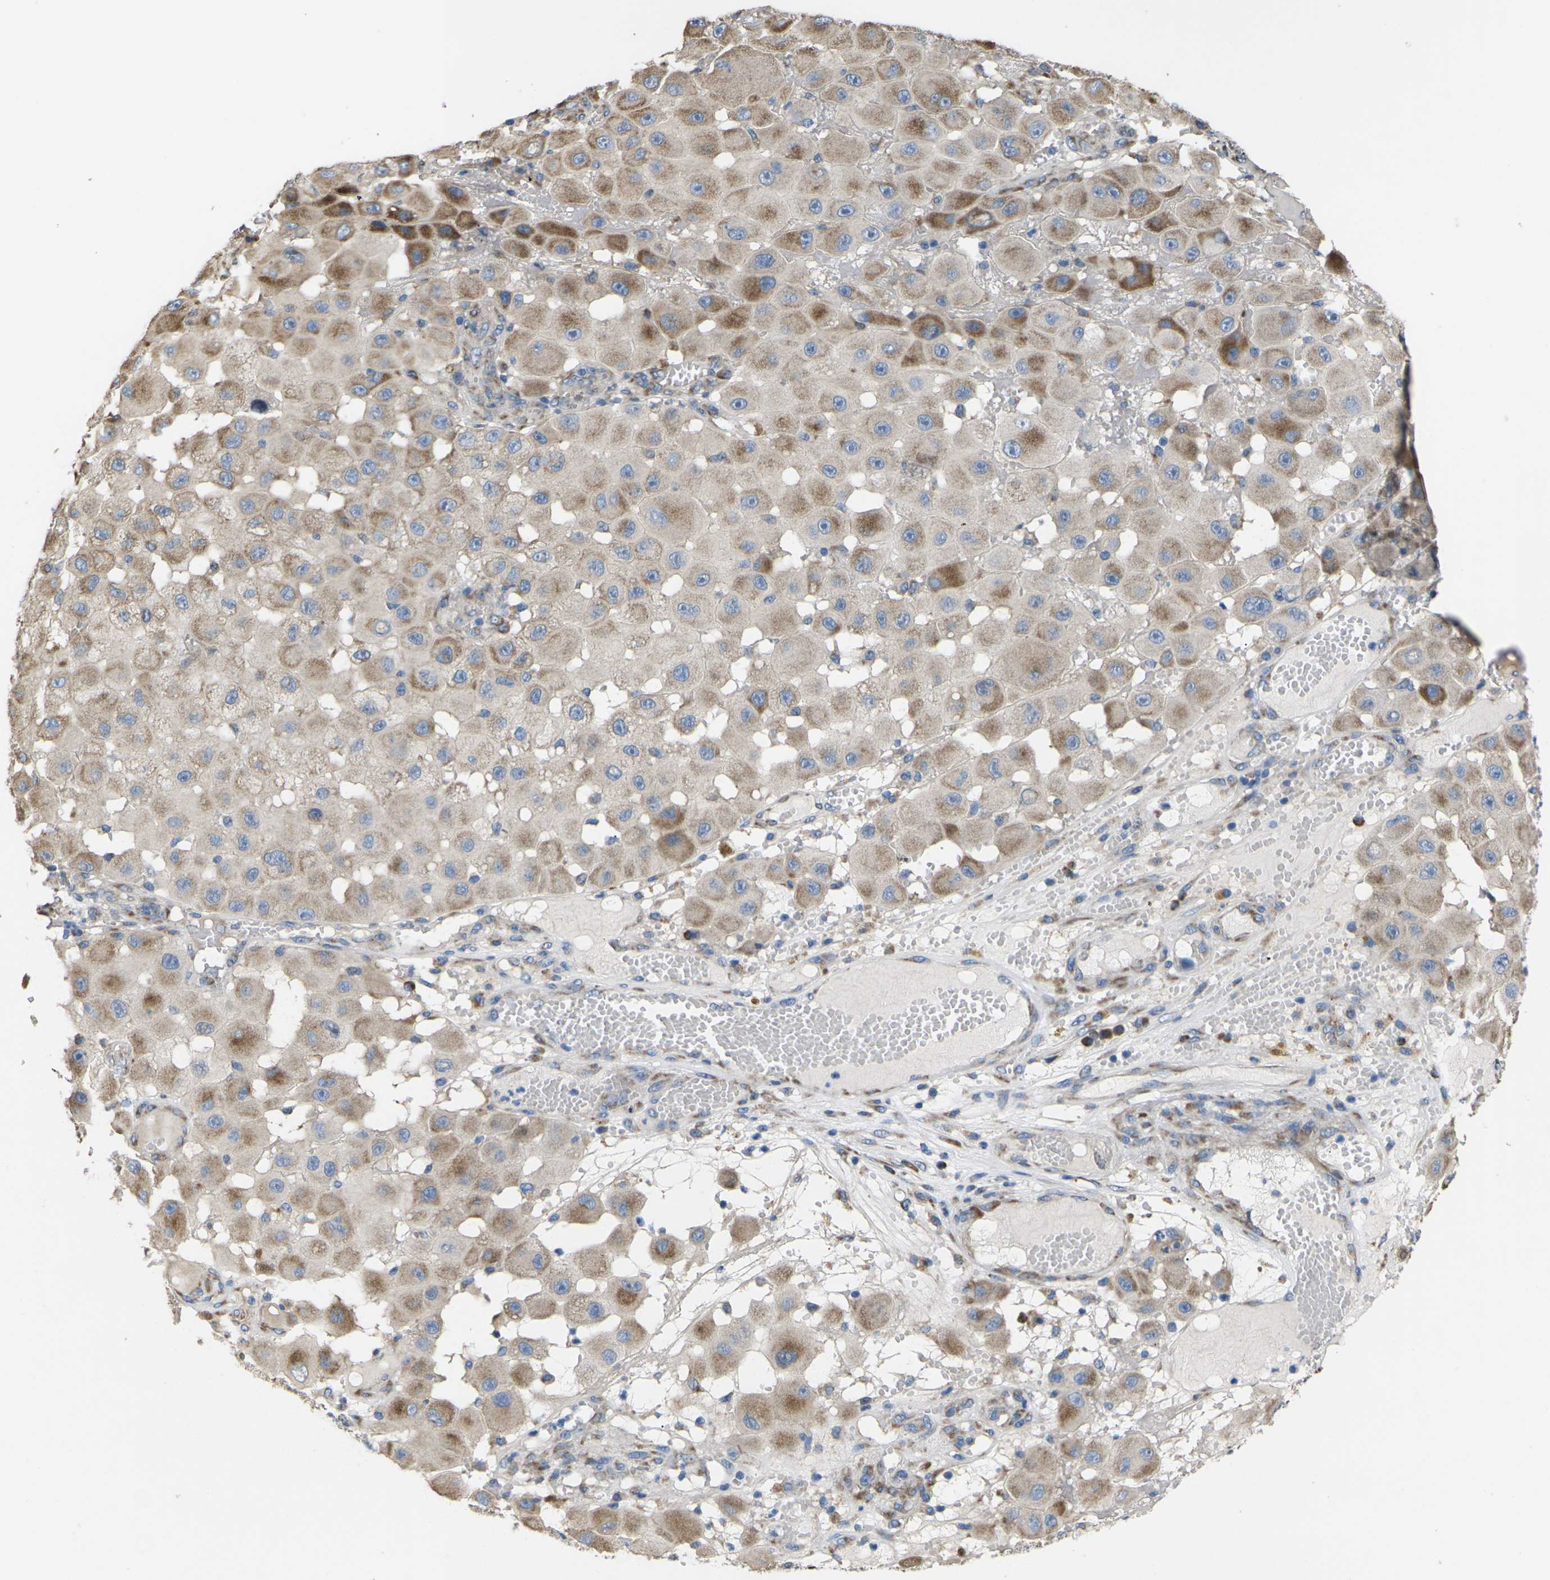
{"staining": {"intensity": "moderate", "quantity": ">75%", "location": "cytoplasmic/membranous"}, "tissue": "melanoma", "cell_type": "Tumor cells", "image_type": "cancer", "snomed": [{"axis": "morphology", "description": "Malignant melanoma, NOS"}, {"axis": "topography", "description": "Skin"}], "caption": "This micrograph shows melanoma stained with IHC to label a protein in brown. The cytoplasmic/membranous of tumor cells show moderate positivity for the protein. Nuclei are counter-stained blue.", "gene": "KLHDC8B", "patient": {"sex": "female", "age": 81}}